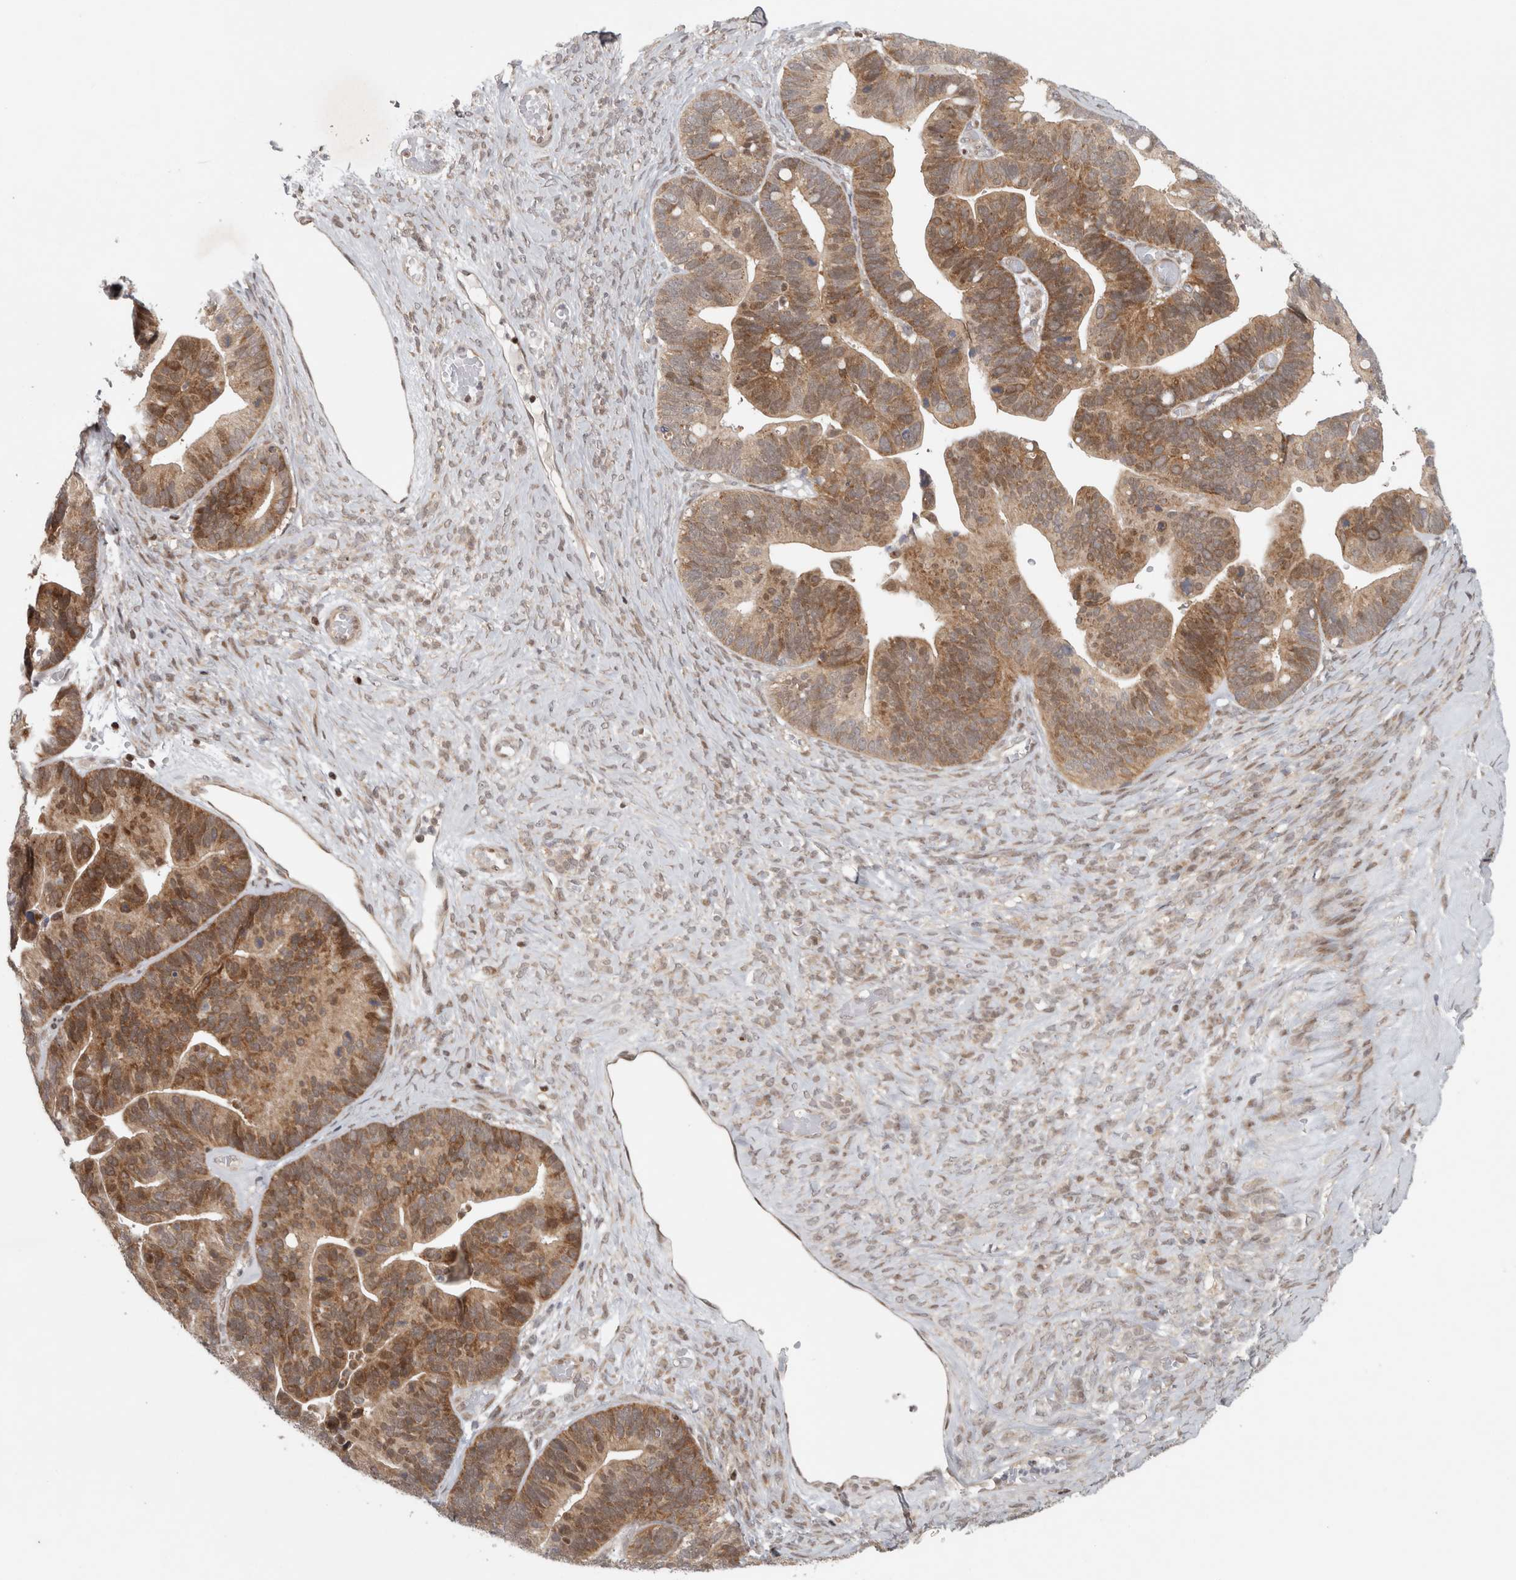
{"staining": {"intensity": "moderate", "quantity": ">75%", "location": "cytoplasmic/membranous"}, "tissue": "ovarian cancer", "cell_type": "Tumor cells", "image_type": "cancer", "snomed": [{"axis": "morphology", "description": "Cystadenocarcinoma, serous, NOS"}, {"axis": "topography", "description": "Ovary"}], "caption": "The immunohistochemical stain labels moderate cytoplasmic/membranous positivity in tumor cells of ovarian serous cystadenocarcinoma tissue. The protein is stained brown, and the nuclei are stained in blue (DAB IHC with brightfield microscopy, high magnification).", "gene": "KDM8", "patient": {"sex": "female", "age": 56}}